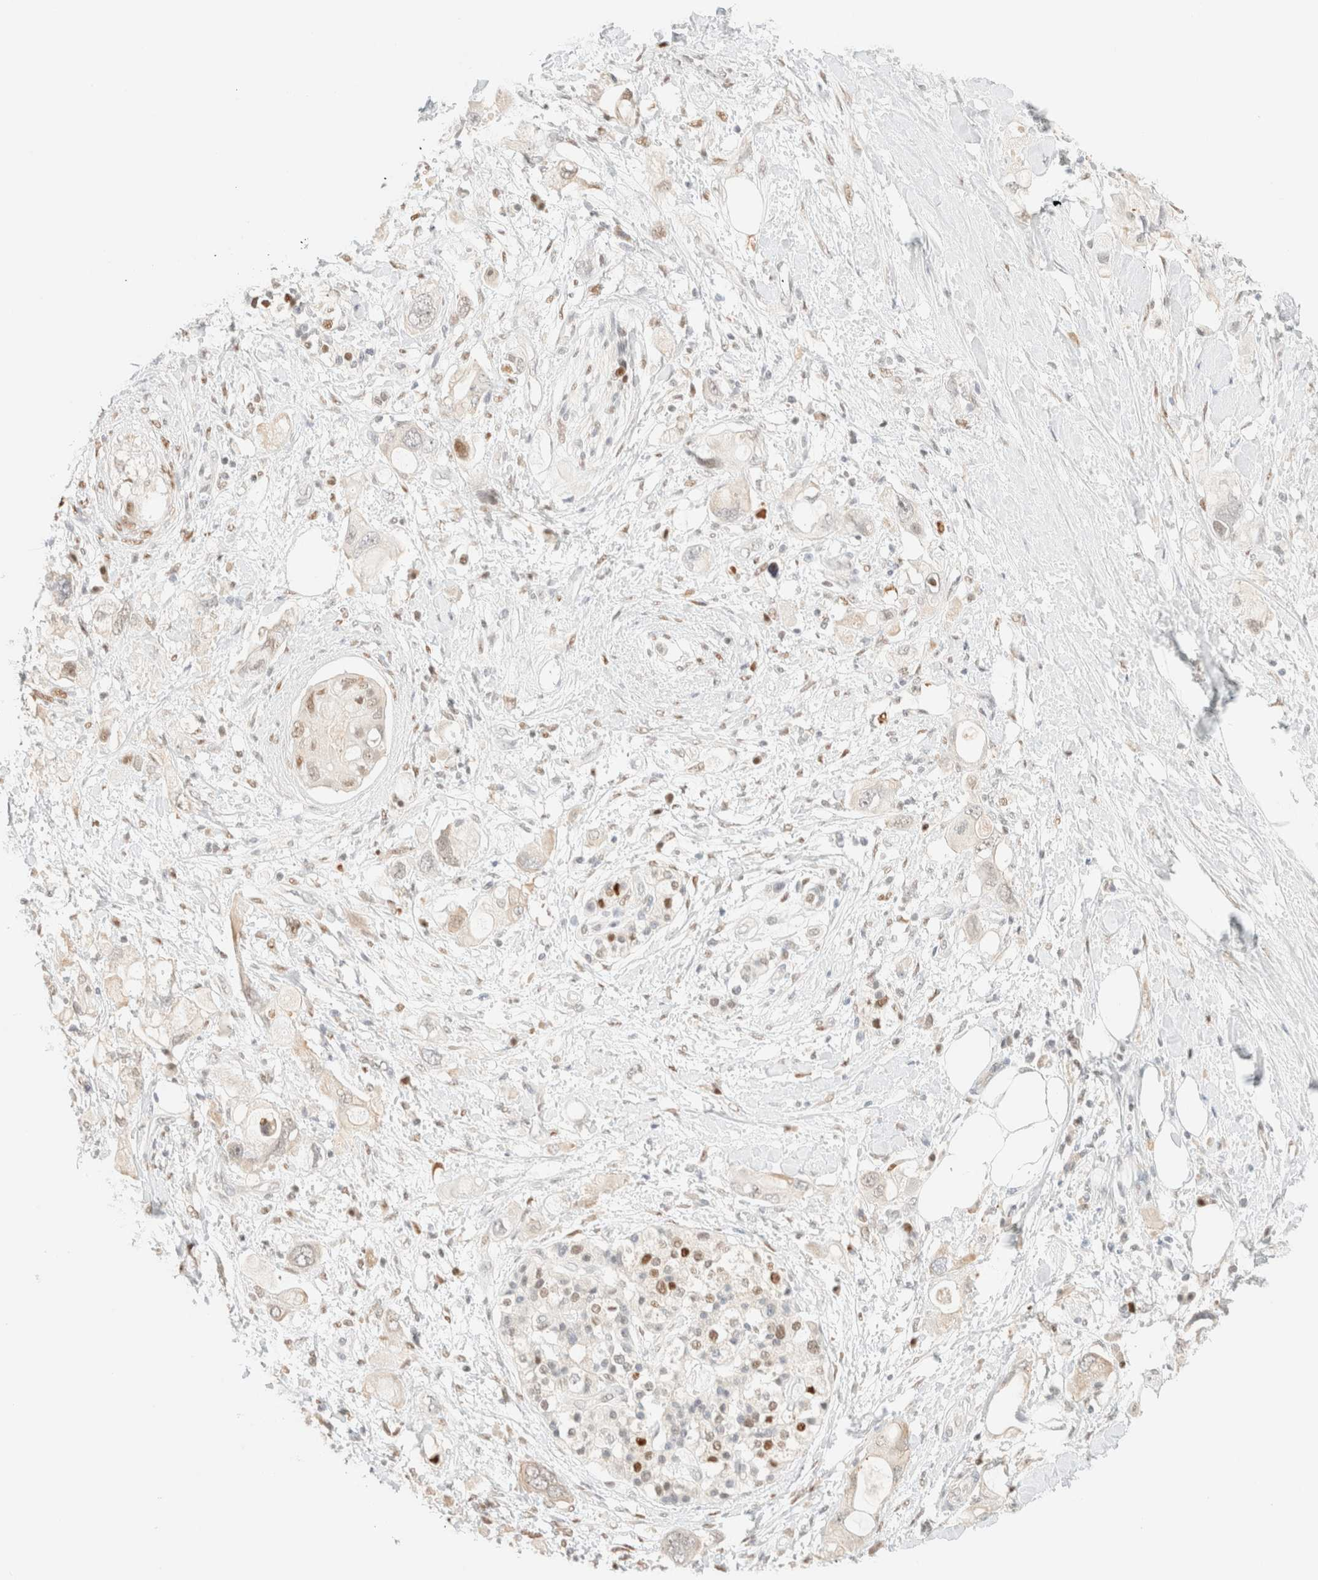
{"staining": {"intensity": "negative", "quantity": "none", "location": "none"}, "tissue": "pancreatic cancer", "cell_type": "Tumor cells", "image_type": "cancer", "snomed": [{"axis": "morphology", "description": "Adenocarcinoma, NOS"}, {"axis": "topography", "description": "Pancreas"}], "caption": "A high-resolution micrograph shows IHC staining of pancreatic cancer (adenocarcinoma), which displays no significant expression in tumor cells.", "gene": "TSR1", "patient": {"sex": "female", "age": 56}}